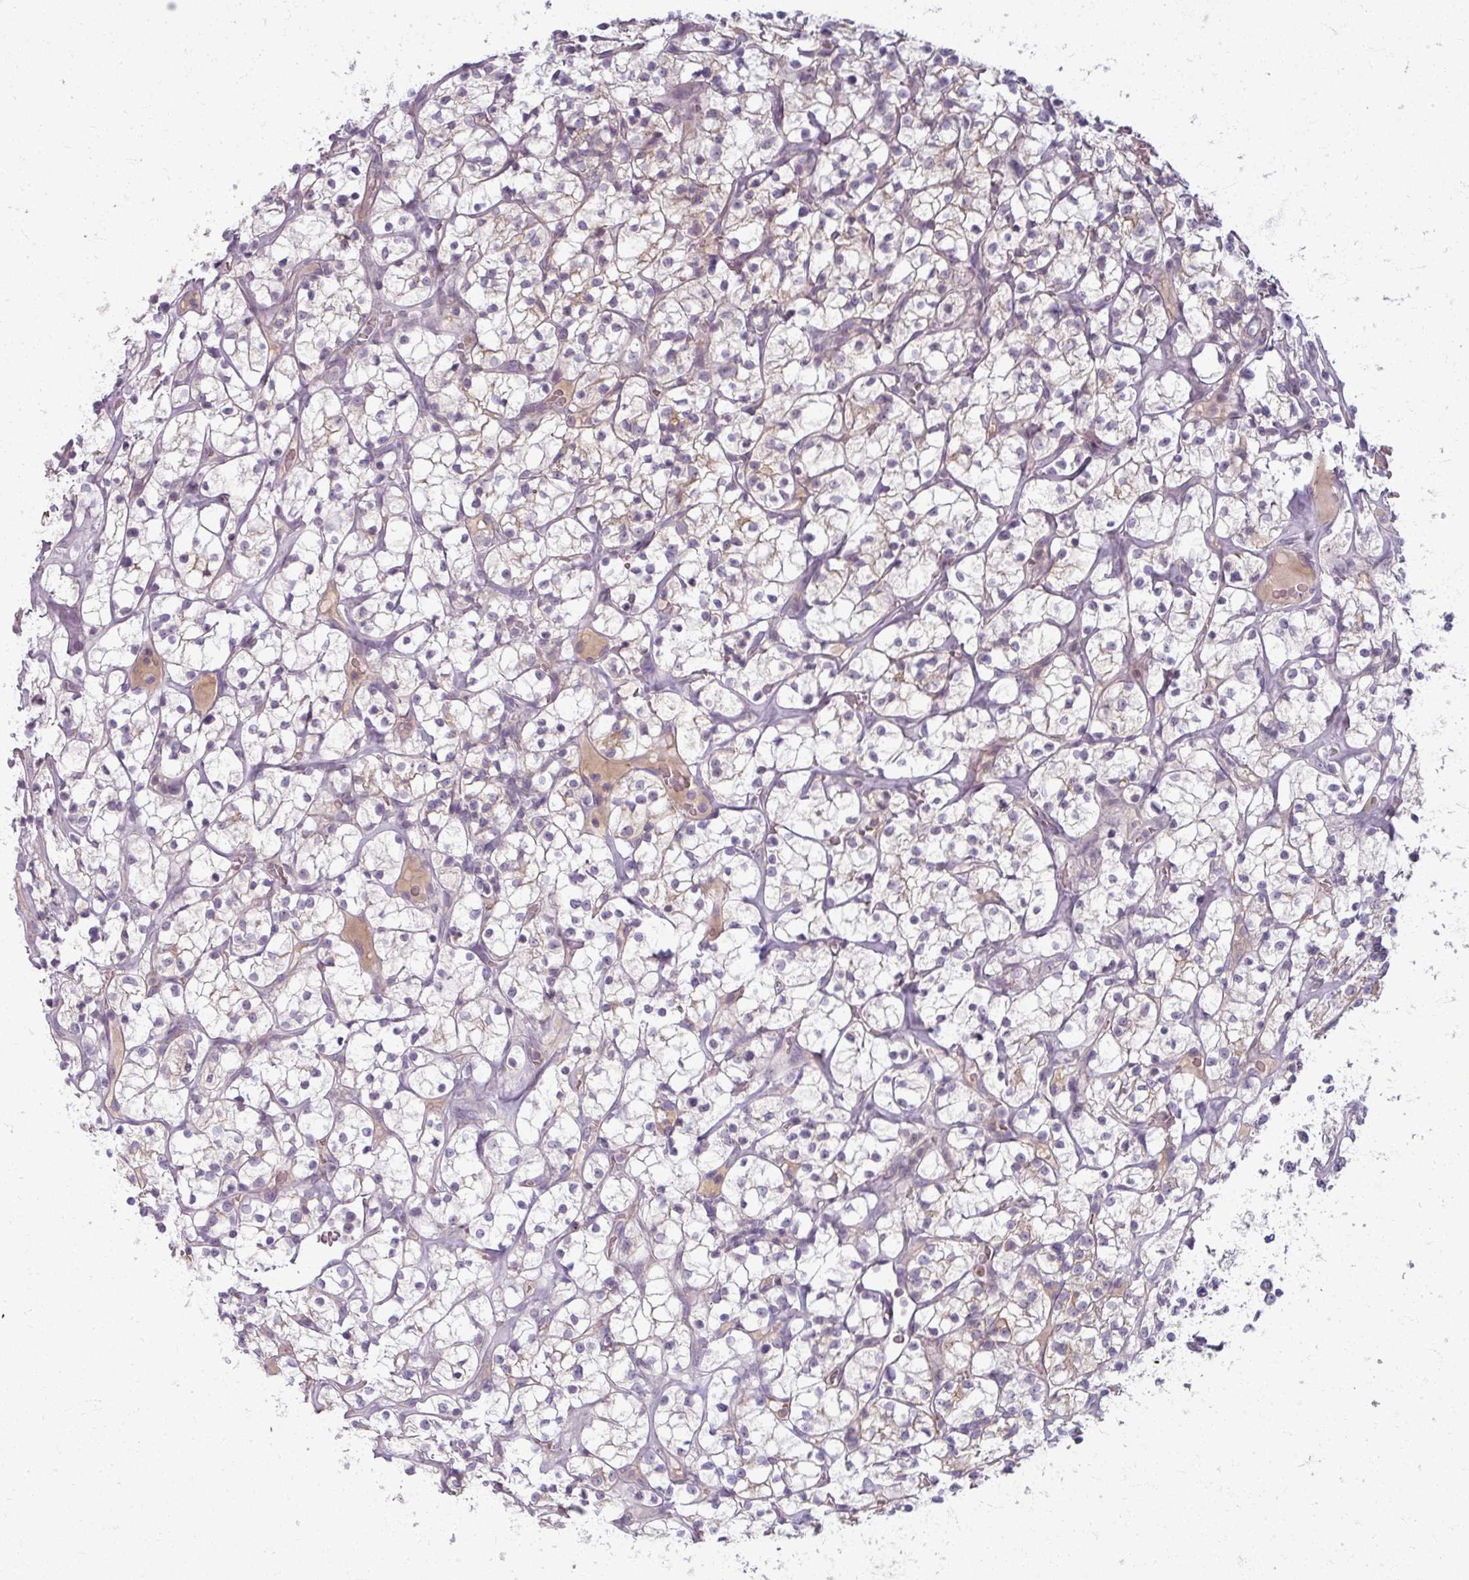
{"staining": {"intensity": "weak", "quantity": "<25%", "location": "cytoplasmic/membranous"}, "tissue": "renal cancer", "cell_type": "Tumor cells", "image_type": "cancer", "snomed": [{"axis": "morphology", "description": "Adenocarcinoma, NOS"}, {"axis": "topography", "description": "Kidney"}], "caption": "Immunohistochemical staining of renal cancer shows no significant positivity in tumor cells. Nuclei are stained in blue.", "gene": "TTLL7", "patient": {"sex": "female", "age": 64}}